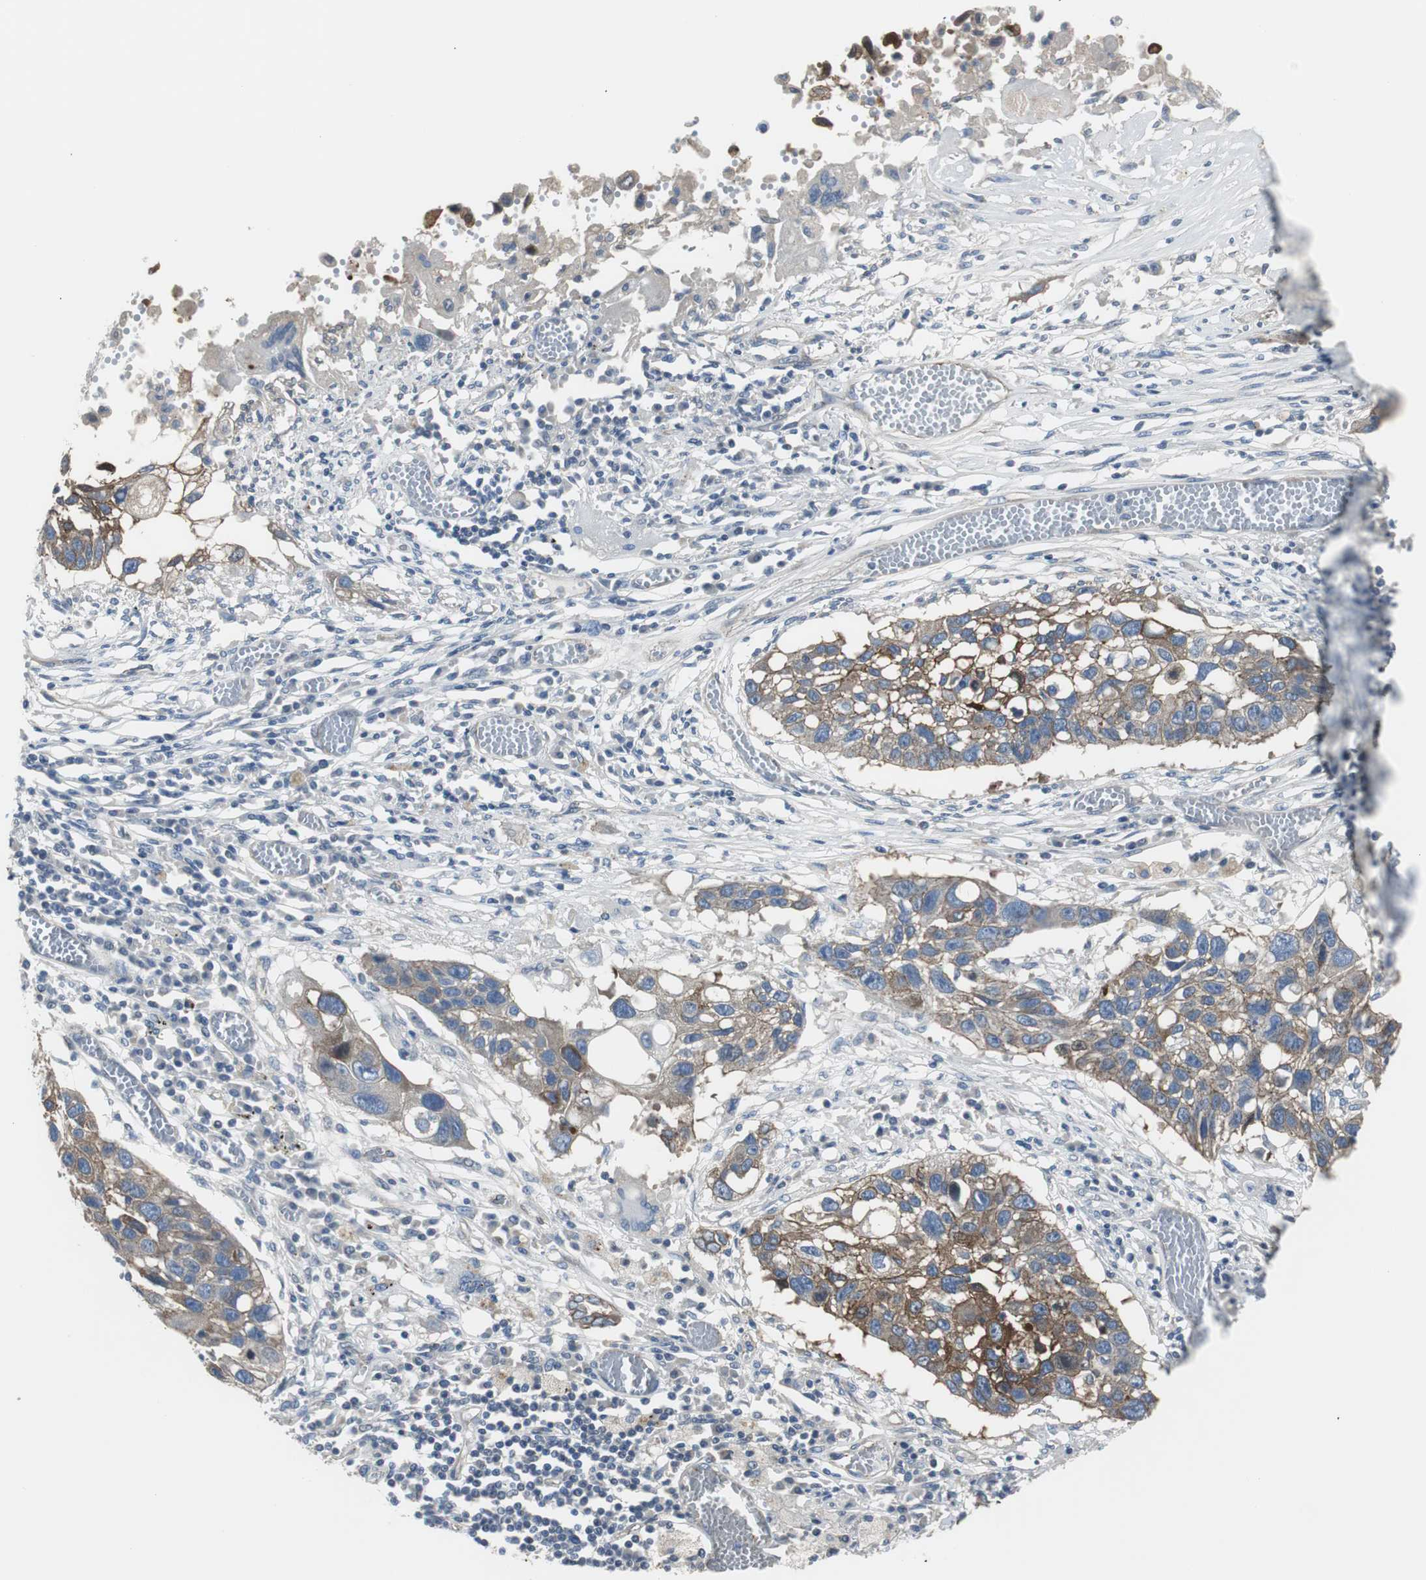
{"staining": {"intensity": "moderate", "quantity": ">75%", "location": "cytoplasmic/membranous"}, "tissue": "lung cancer", "cell_type": "Tumor cells", "image_type": "cancer", "snomed": [{"axis": "morphology", "description": "Squamous cell carcinoma, NOS"}, {"axis": "topography", "description": "Lung"}], "caption": "DAB immunohistochemical staining of human lung cancer (squamous cell carcinoma) exhibits moderate cytoplasmic/membranous protein staining in about >75% of tumor cells. (DAB (3,3'-diaminobenzidine) IHC, brown staining for protein, blue staining for nuclei).", "gene": "STXBP4", "patient": {"sex": "male", "age": 71}}